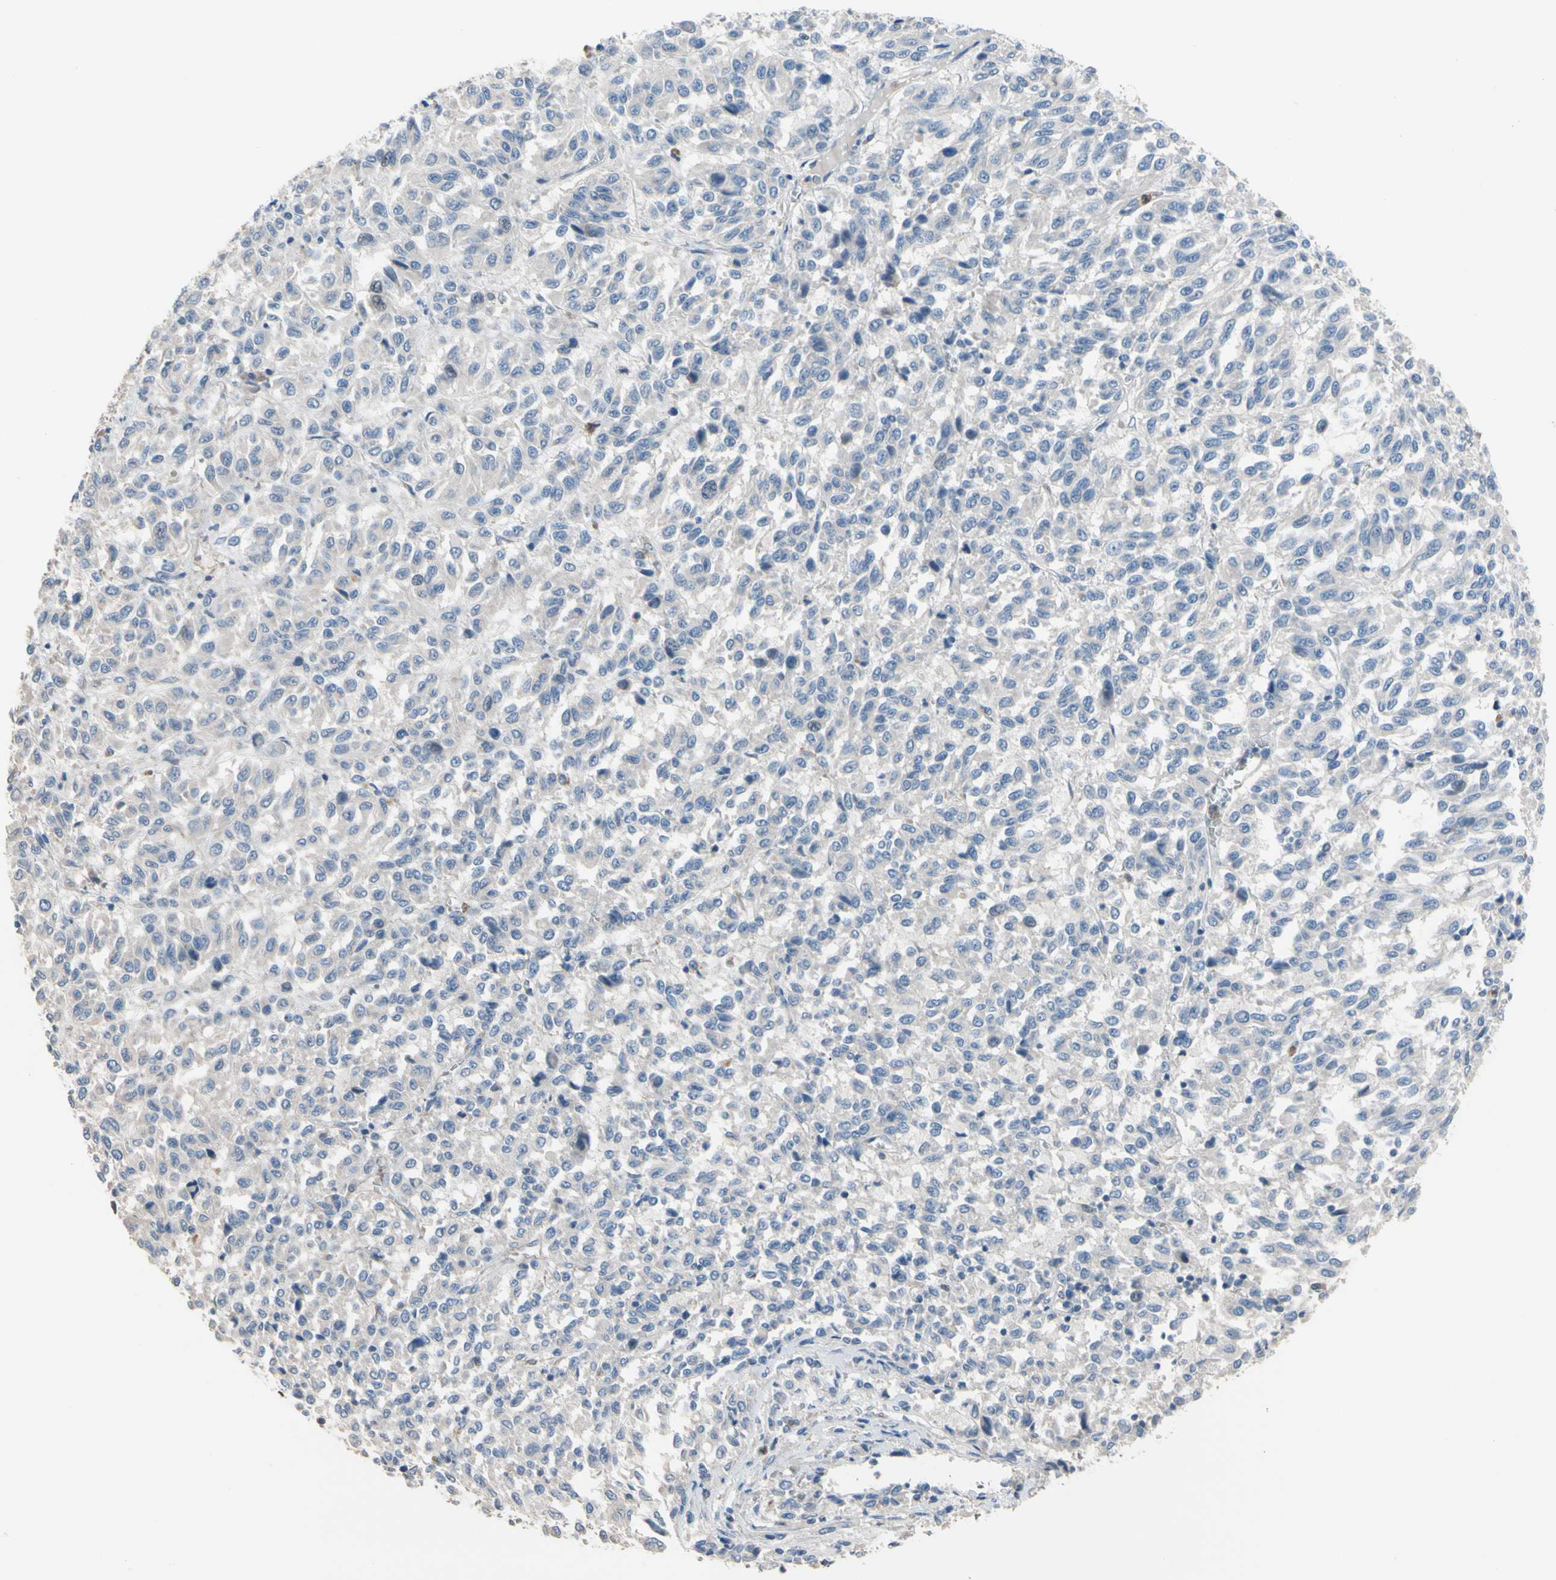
{"staining": {"intensity": "negative", "quantity": "none", "location": "none"}, "tissue": "melanoma", "cell_type": "Tumor cells", "image_type": "cancer", "snomed": [{"axis": "morphology", "description": "Malignant melanoma, Metastatic site"}, {"axis": "topography", "description": "Lung"}], "caption": "Human malignant melanoma (metastatic site) stained for a protein using immunohistochemistry (IHC) shows no staining in tumor cells.", "gene": "BBOX1", "patient": {"sex": "male", "age": 64}}